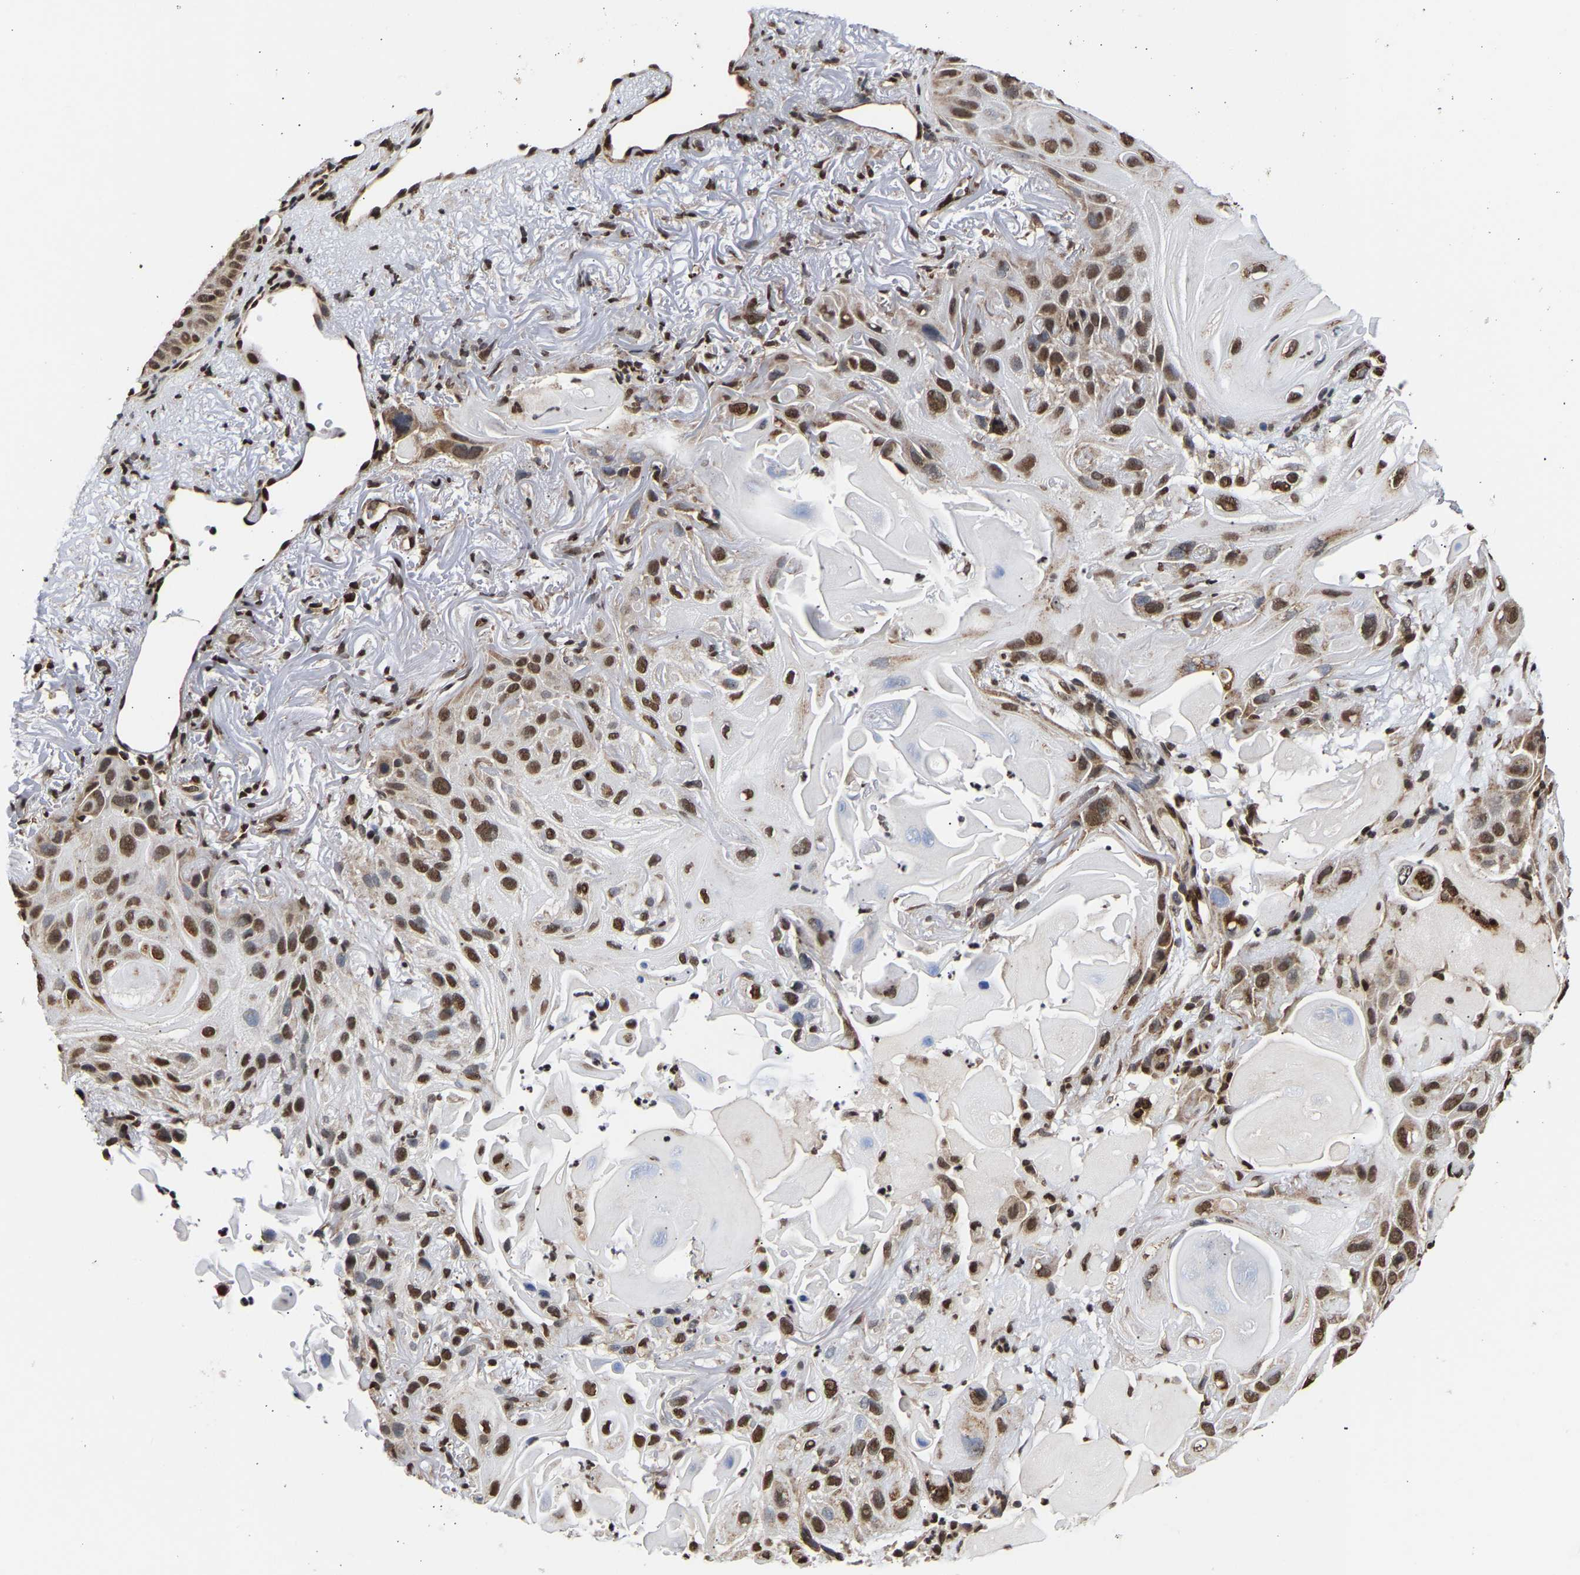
{"staining": {"intensity": "strong", "quantity": ">75%", "location": "nuclear"}, "tissue": "skin cancer", "cell_type": "Tumor cells", "image_type": "cancer", "snomed": [{"axis": "morphology", "description": "Squamous cell carcinoma, NOS"}, {"axis": "topography", "description": "Skin"}], "caption": "Brown immunohistochemical staining in human squamous cell carcinoma (skin) displays strong nuclear positivity in approximately >75% of tumor cells.", "gene": "PSIP1", "patient": {"sex": "female", "age": 77}}